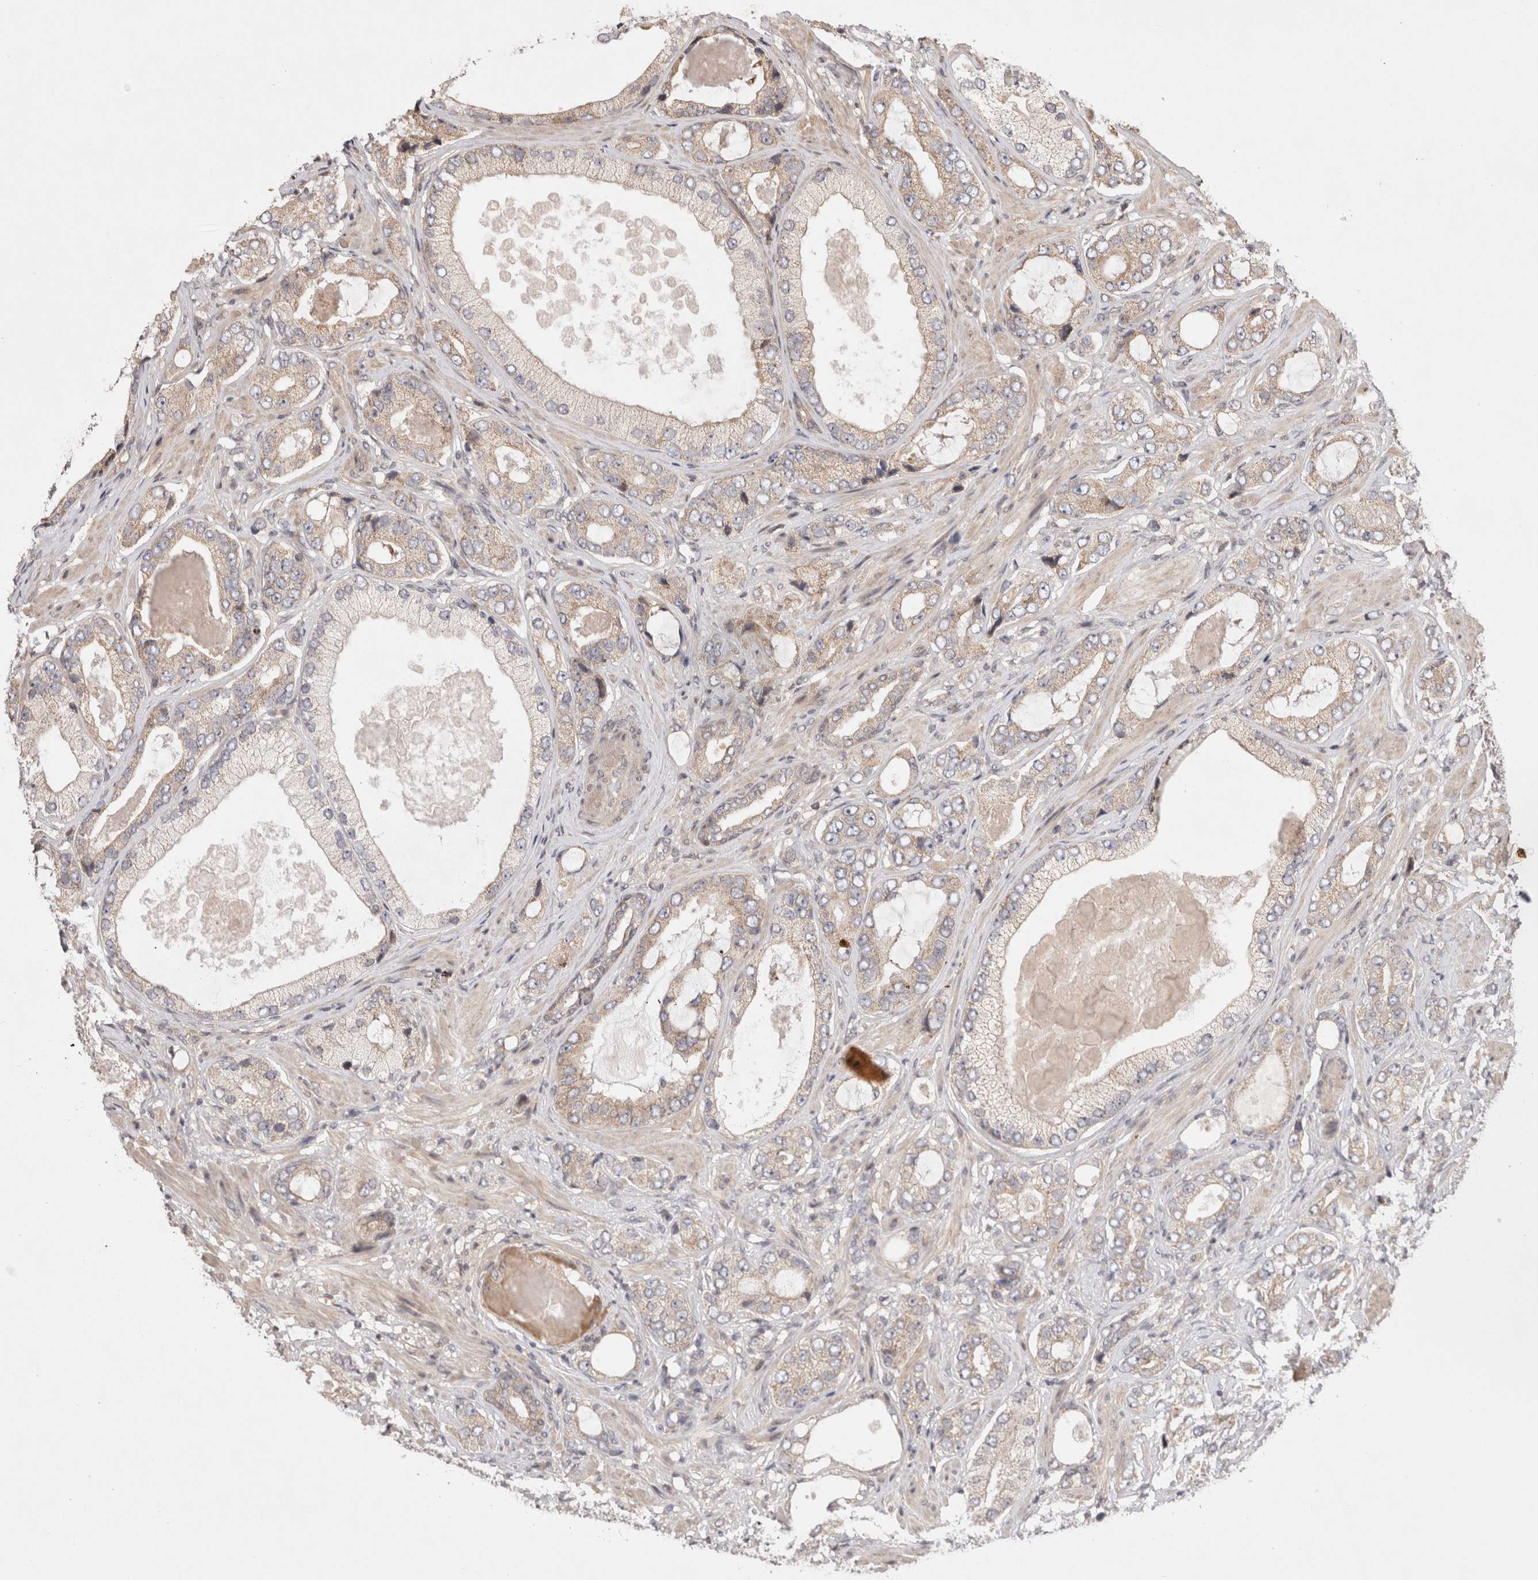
{"staining": {"intensity": "weak", "quantity": ">75%", "location": "cytoplasmic/membranous"}, "tissue": "prostate cancer", "cell_type": "Tumor cells", "image_type": "cancer", "snomed": [{"axis": "morphology", "description": "Normal tissue, NOS"}, {"axis": "morphology", "description": "Adenocarcinoma, High grade"}, {"axis": "topography", "description": "Prostate"}, {"axis": "topography", "description": "Peripheral nerve tissue"}], "caption": "Prostate adenocarcinoma (high-grade) stained for a protein (brown) shows weak cytoplasmic/membranous positive positivity in approximately >75% of tumor cells.", "gene": "EIF2AK1", "patient": {"sex": "male", "age": 59}}